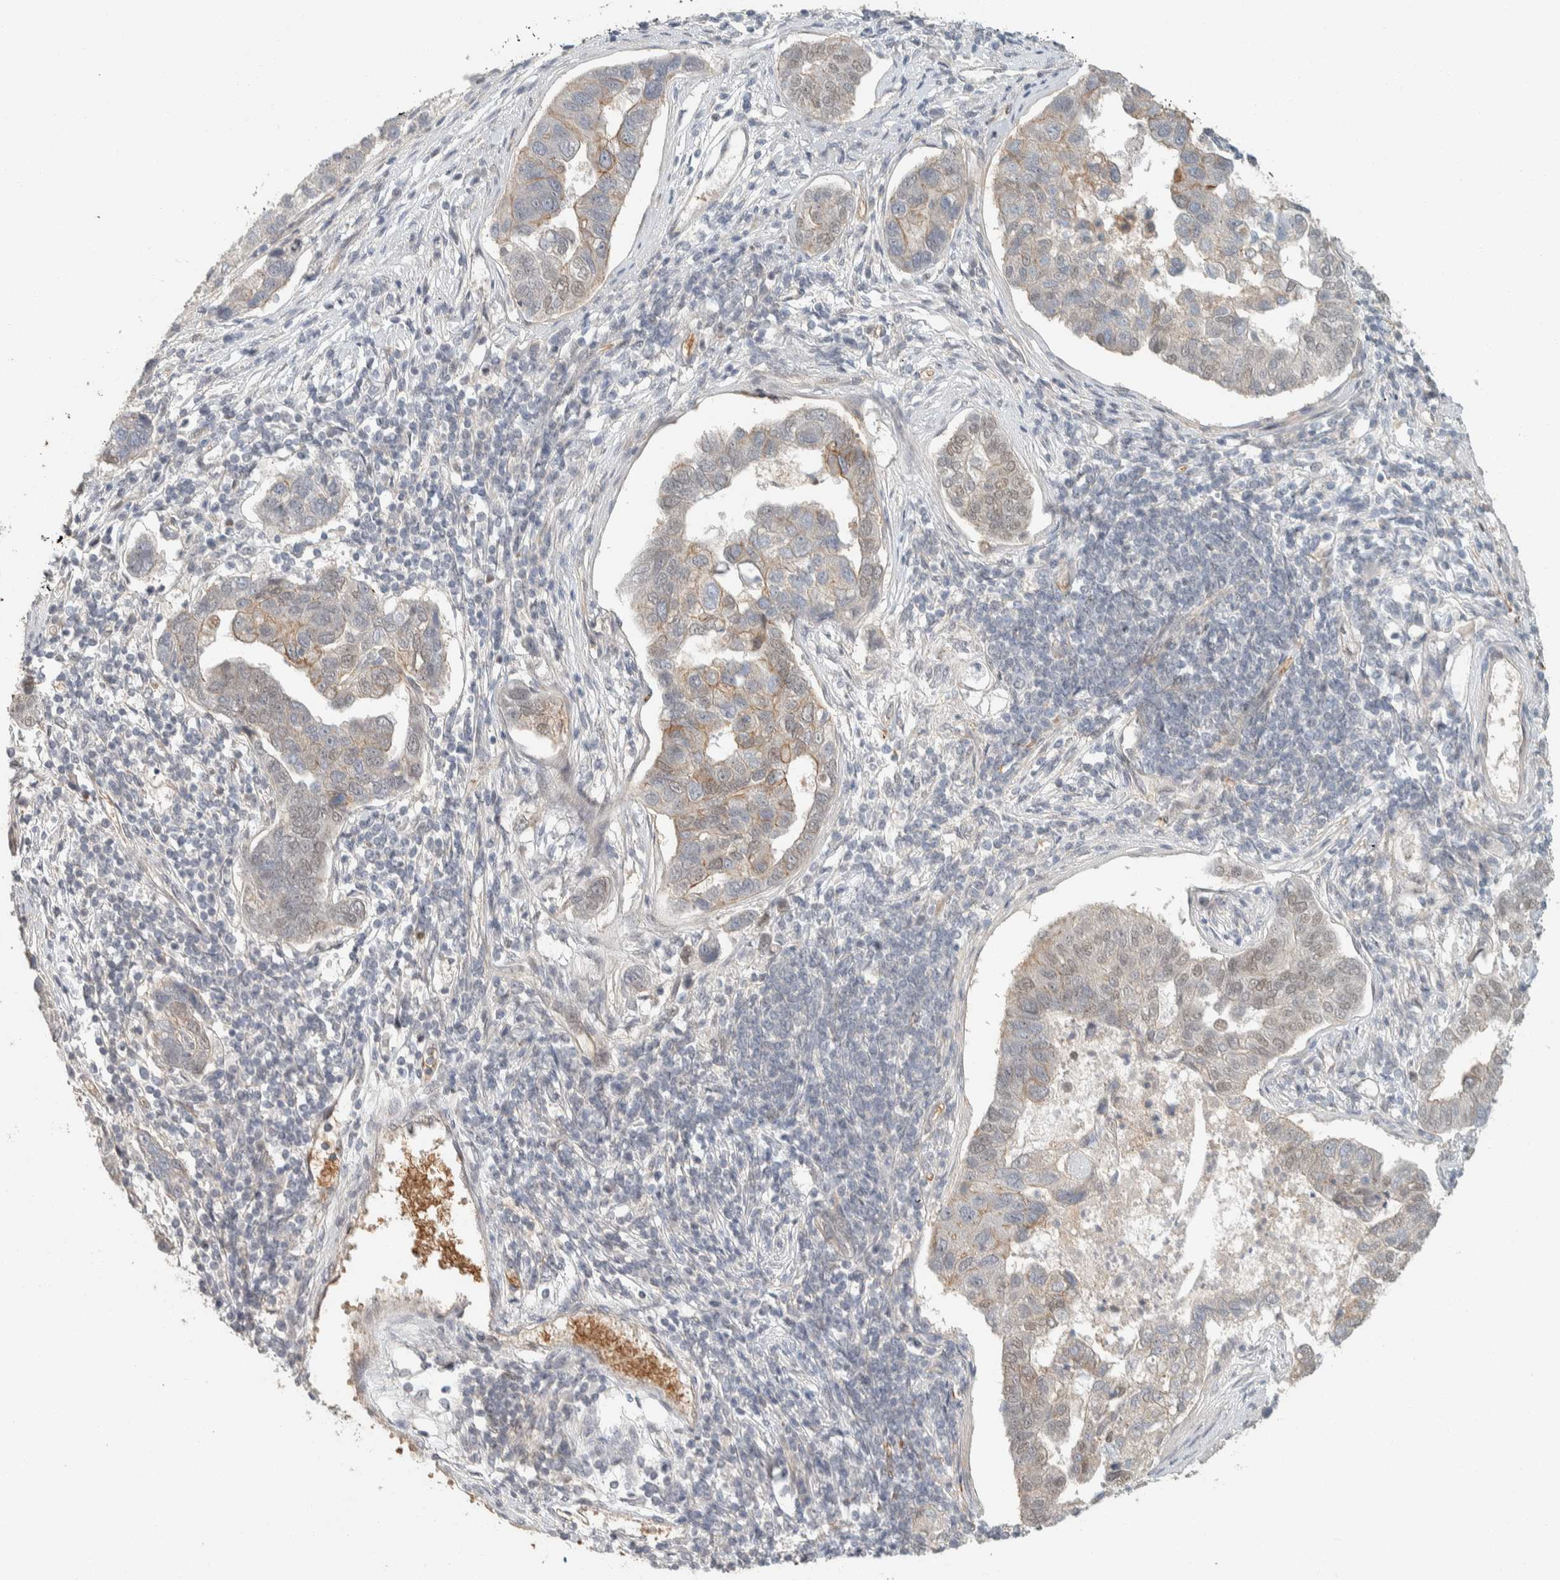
{"staining": {"intensity": "weak", "quantity": "<25%", "location": "cytoplasmic/membranous,nuclear"}, "tissue": "pancreatic cancer", "cell_type": "Tumor cells", "image_type": "cancer", "snomed": [{"axis": "morphology", "description": "Adenocarcinoma, NOS"}, {"axis": "topography", "description": "Pancreas"}], "caption": "The IHC histopathology image has no significant positivity in tumor cells of pancreatic cancer tissue.", "gene": "ZBTB2", "patient": {"sex": "female", "age": 61}}